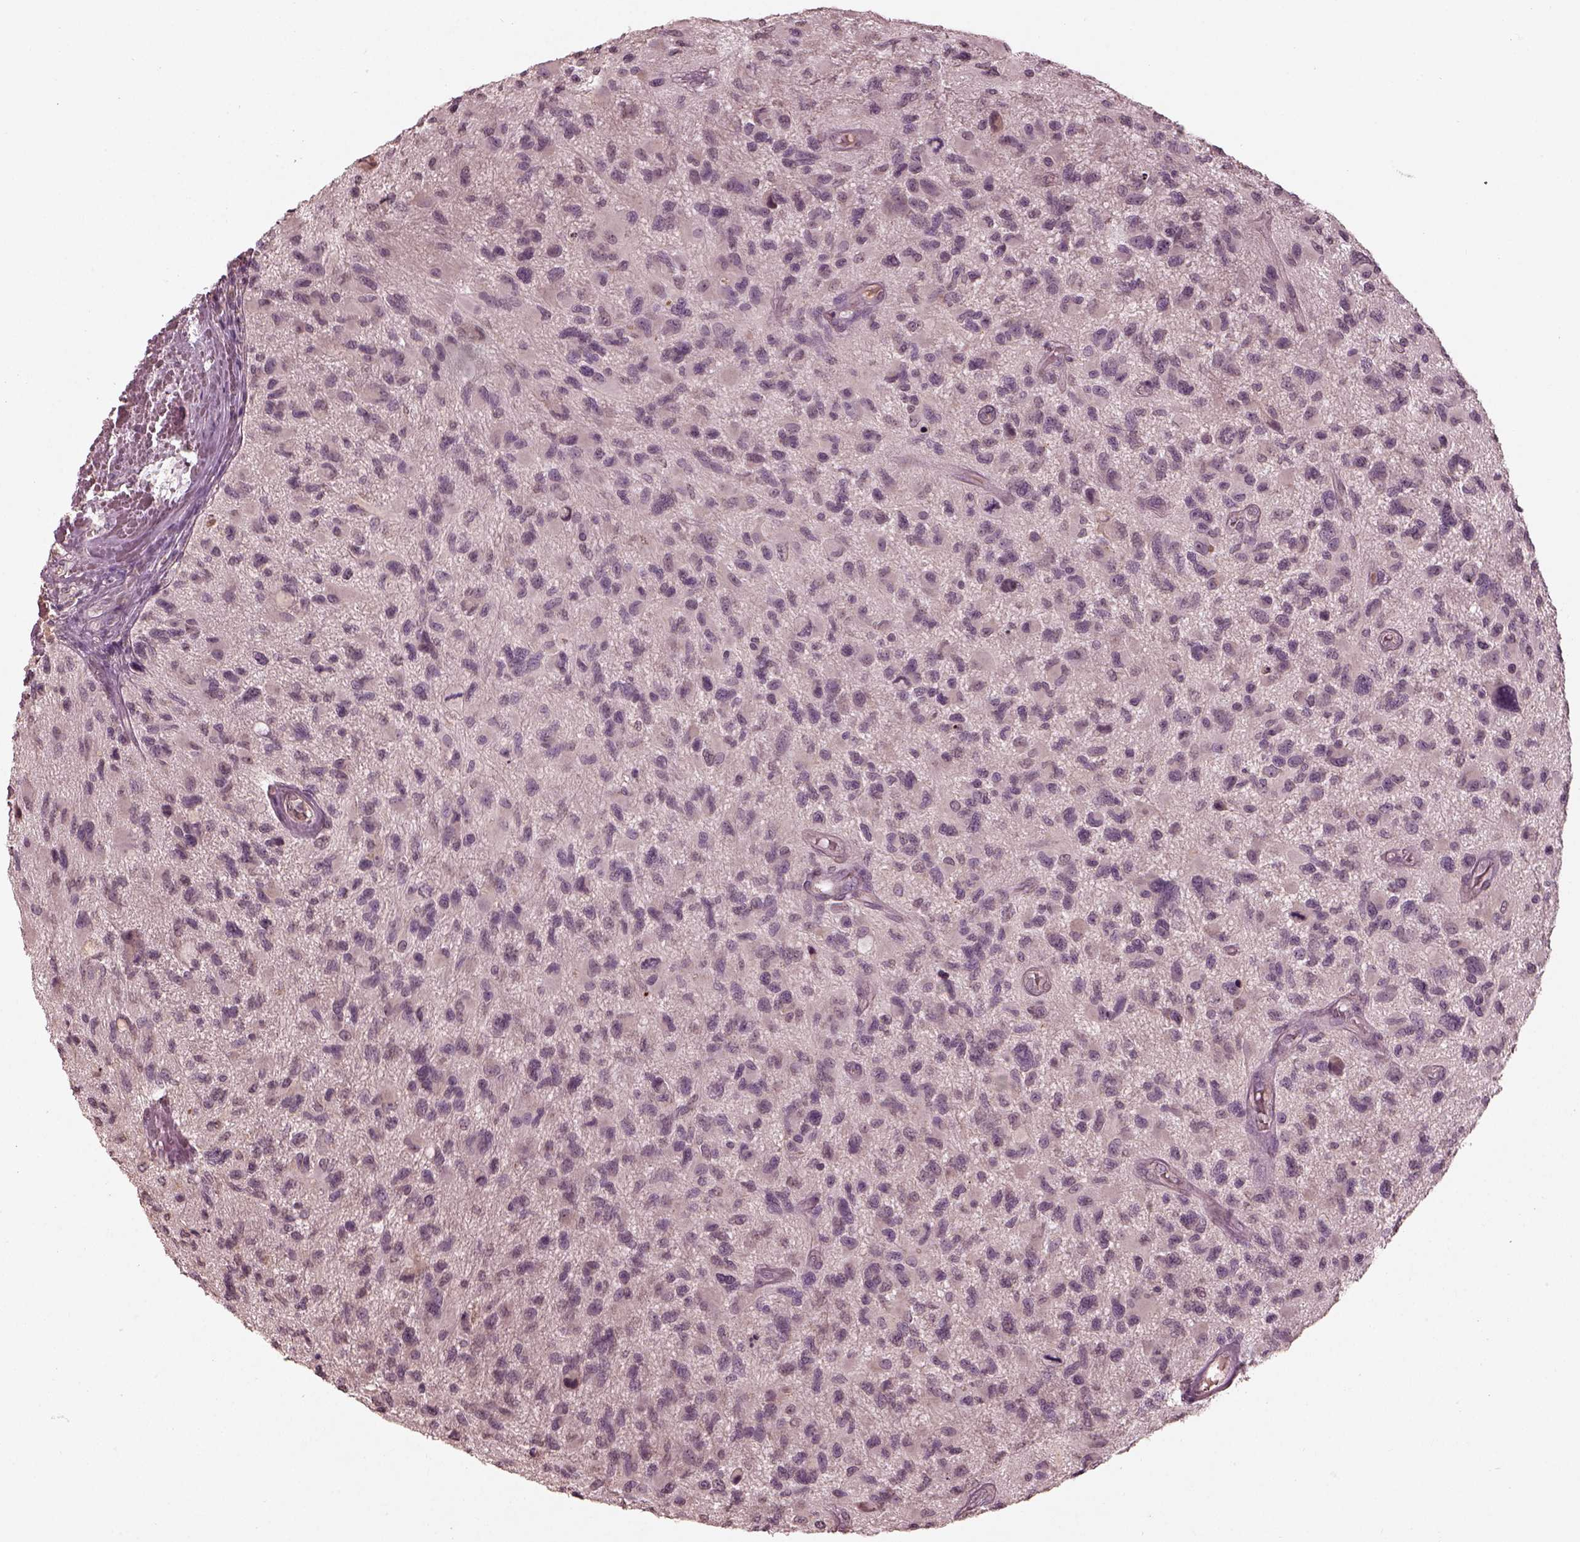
{"staining": {"intensity": "negative", "quantity": "none", "location": "none"}, "tissue": "glioma", "cell_type": "Tumor cells", "image_type": "cancer", "snomed": [{"axis": "morphology", "description": "Glioma, malignant, NOS"}, {"axis": "morphology", "description": "Glioma, malignant, High grade"}, {"axis": "topography", "description": "Brain"}], "caption": "Immunohistochemistry photomicrograph of neoplastic tissue: glioma (malignant) stained with DAB reveals no significant protein positivity in tumor cells. (DAB IHC visualized using brightfield microscopy, high magnification).", "gene": "CALR3", "patient": {"sex": "female", "age": 71}}